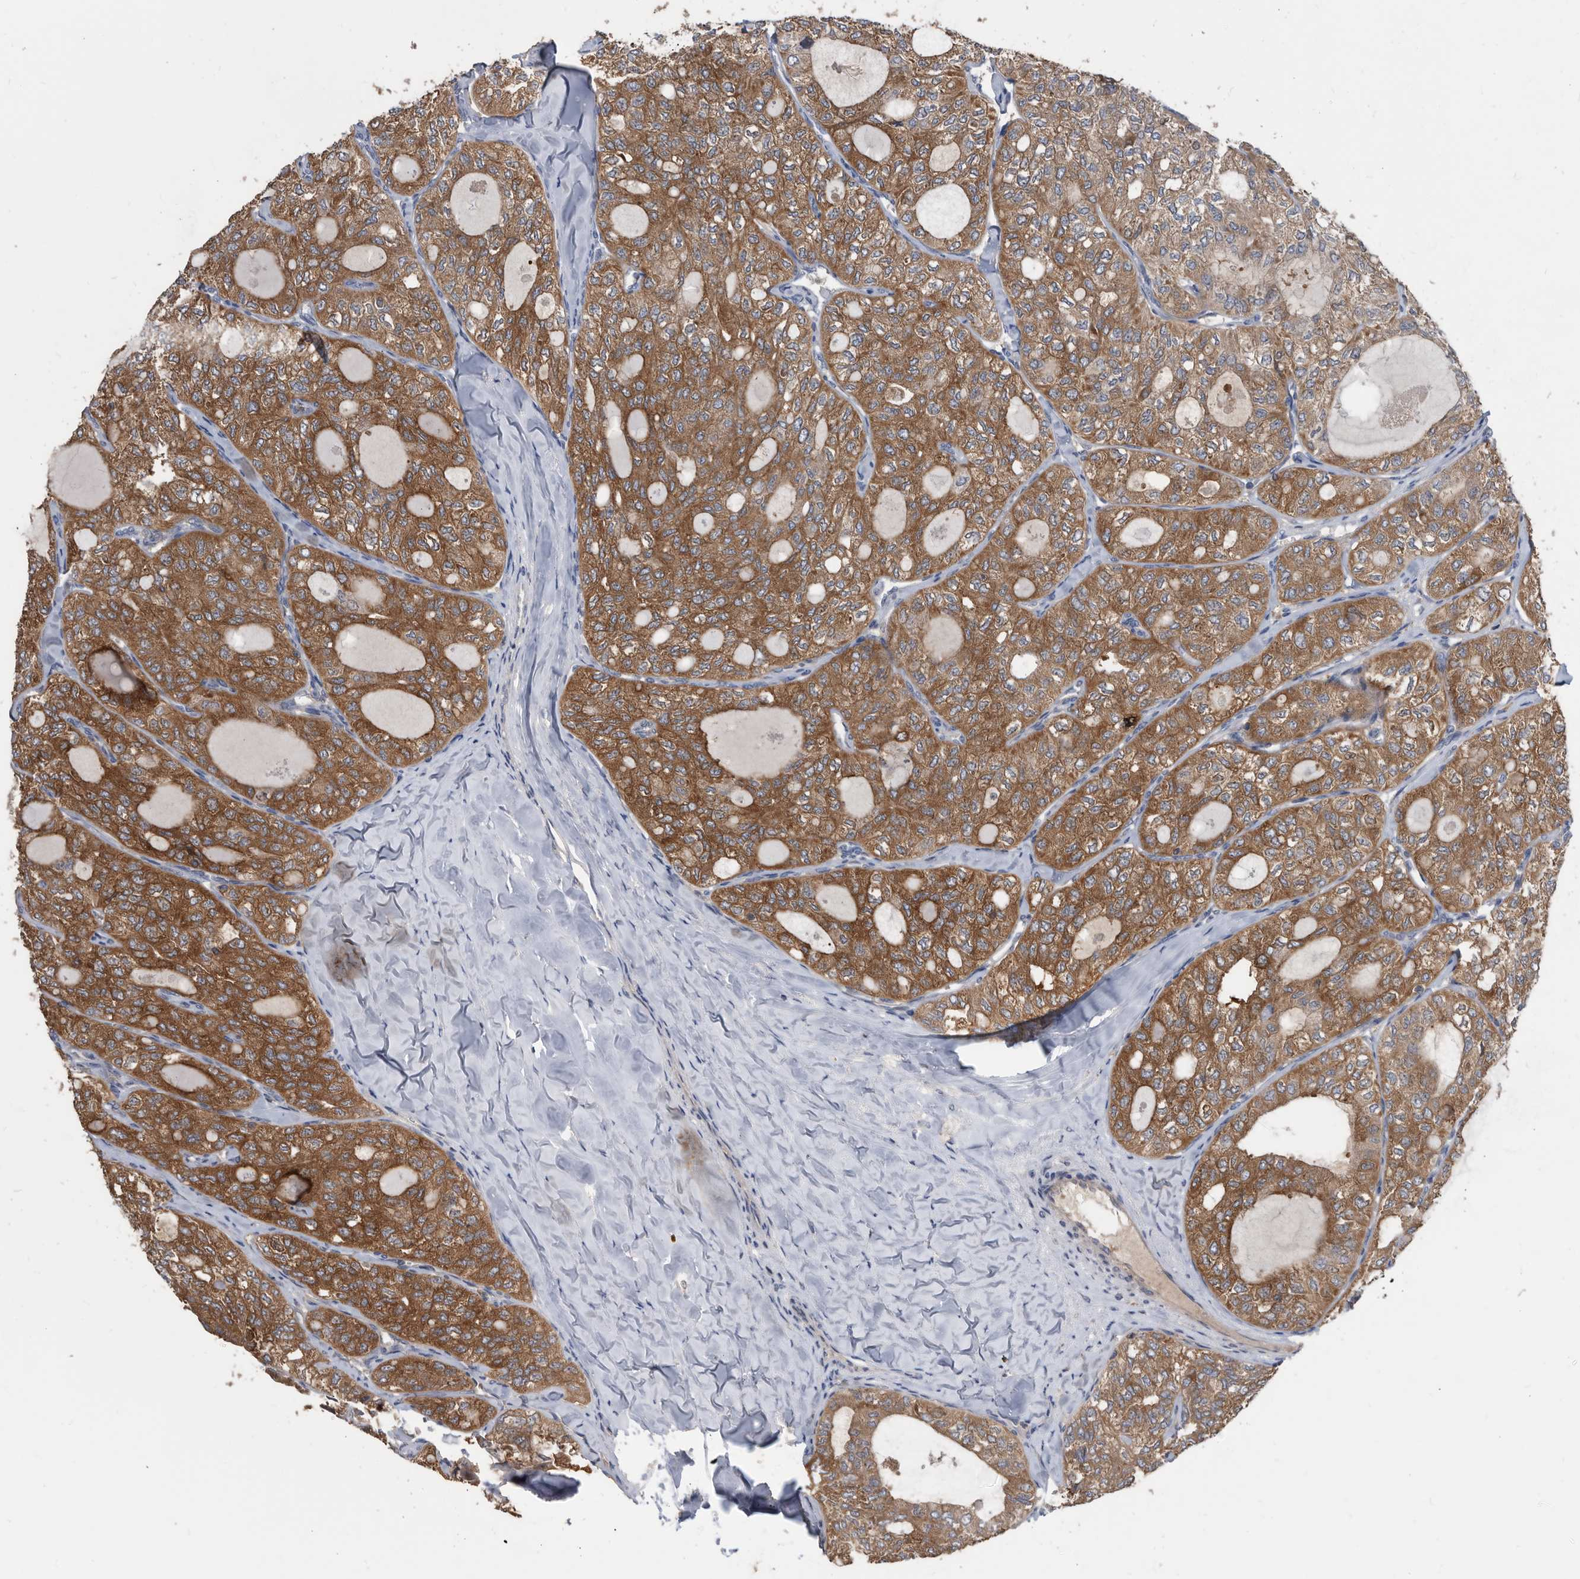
{"staining": {"intensity": "moderate", "quantity": ">75%", "location": "cytoplasmic/membranous"}, "tissue": "thyroid cancer", "cell_type": "Tumor cells", "image_type": "cancer", "snomed": [{"axis": "morphology", "description": "Follicular adenoma carcinoma, NOS"}, {"axis": "topography", "description": "Thyroid gland"}], "caption": "An image of human follicular adenoma carcinoma (thyroid) stained for a protein displays moderate cytoplasmic/membranous brown staining in tumor cells.", "gene": "APEH", "patient": {"sex": "male", "age": 75}}